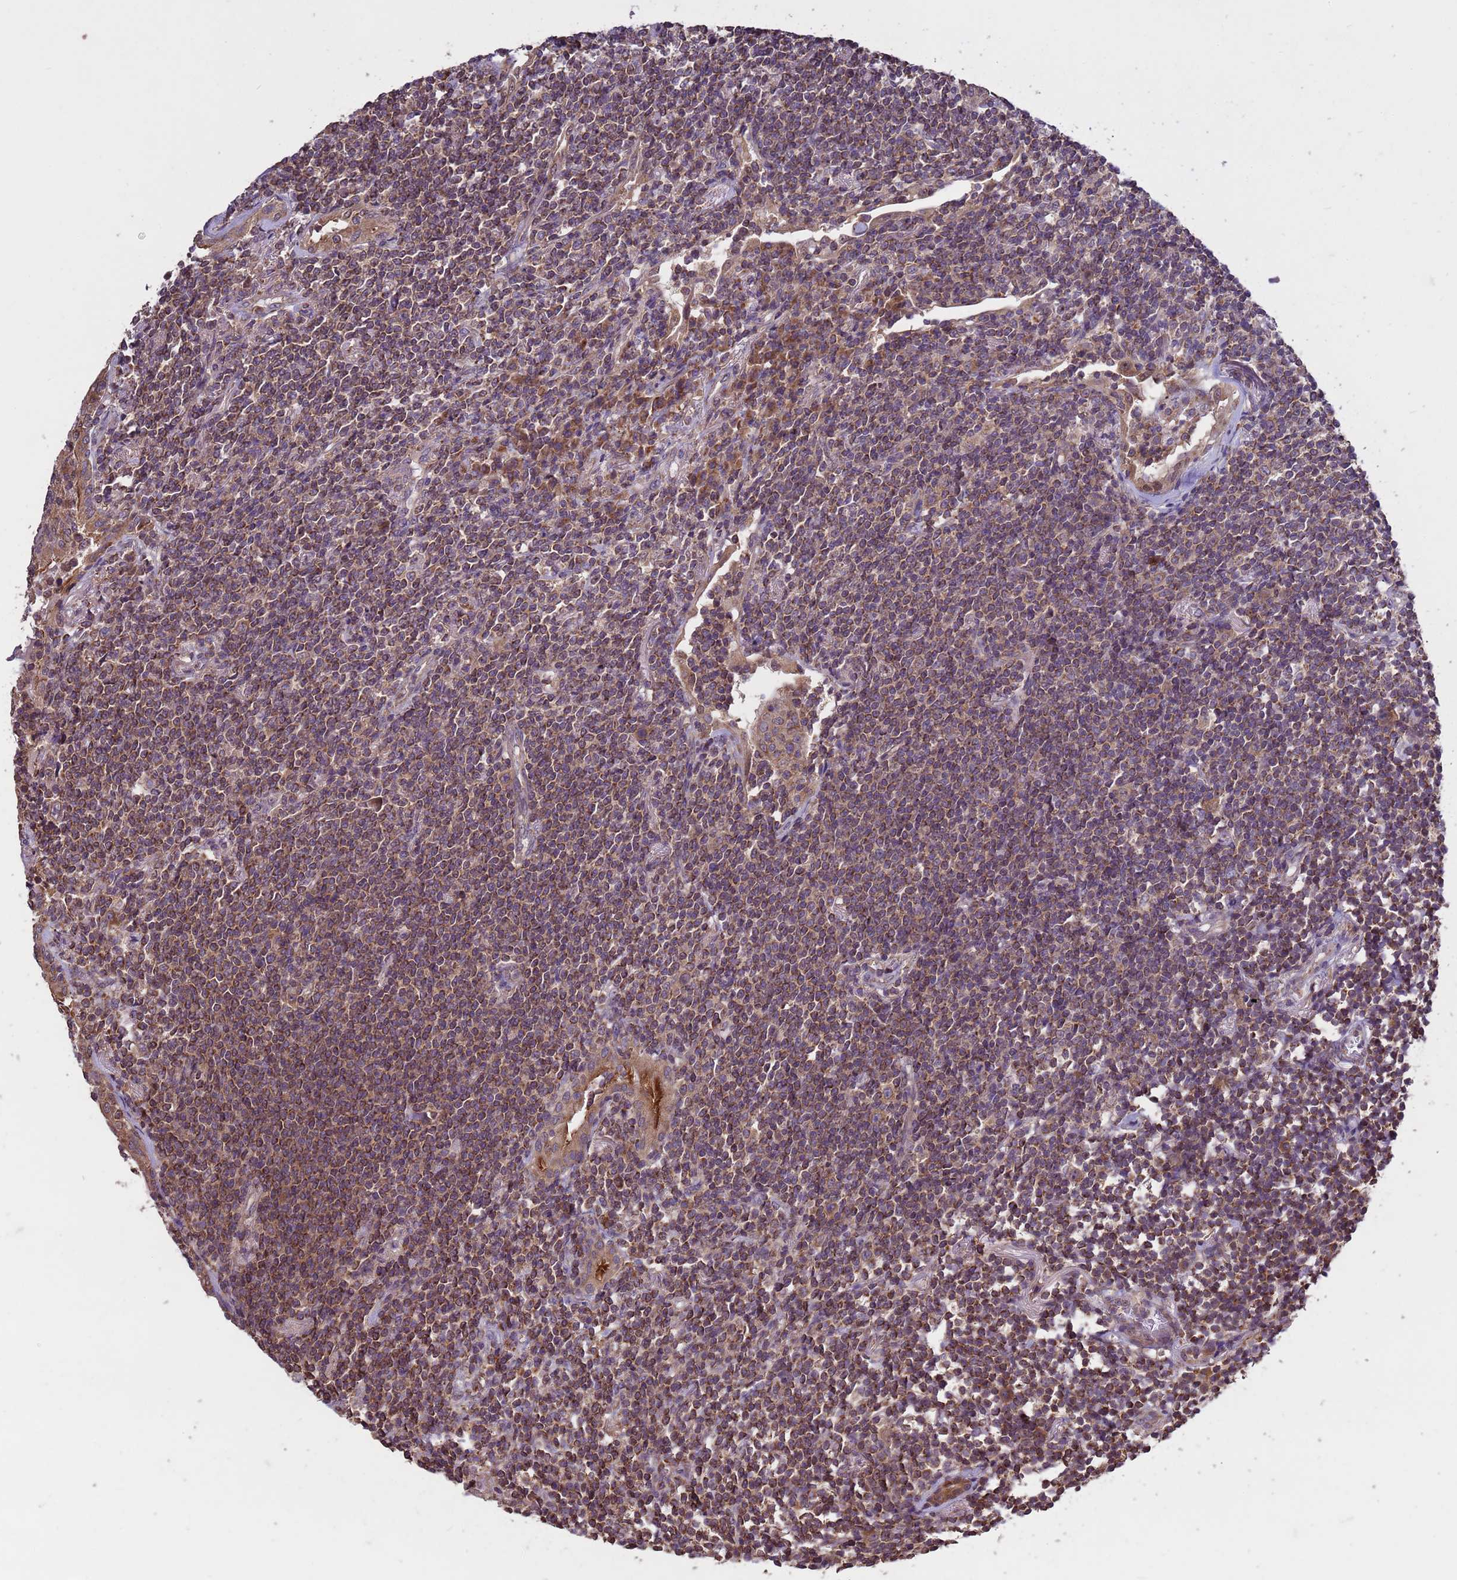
{"staining": {"intensity": "moderate", "quantity": ">75%", "location": "cytoplasmic/membranous"}, "tissue": "lymphoma", "cell_type": "Tumor cells", "image_type": "cancer", "snomed": [{"axis": "morphology", "description": "Malignant lymphoma, non-Hodgkin's type, Low grade"}, {"axis": "topography", "description": "Lung"}], "caption": "Lymphoma stained for a protein (brown) exhibits moderate cytoplasmic/membranous positive positivity in about >75% of tumor cells.", "gene": "P2RX7", "patient": {"sex": "female", "age": 71}}